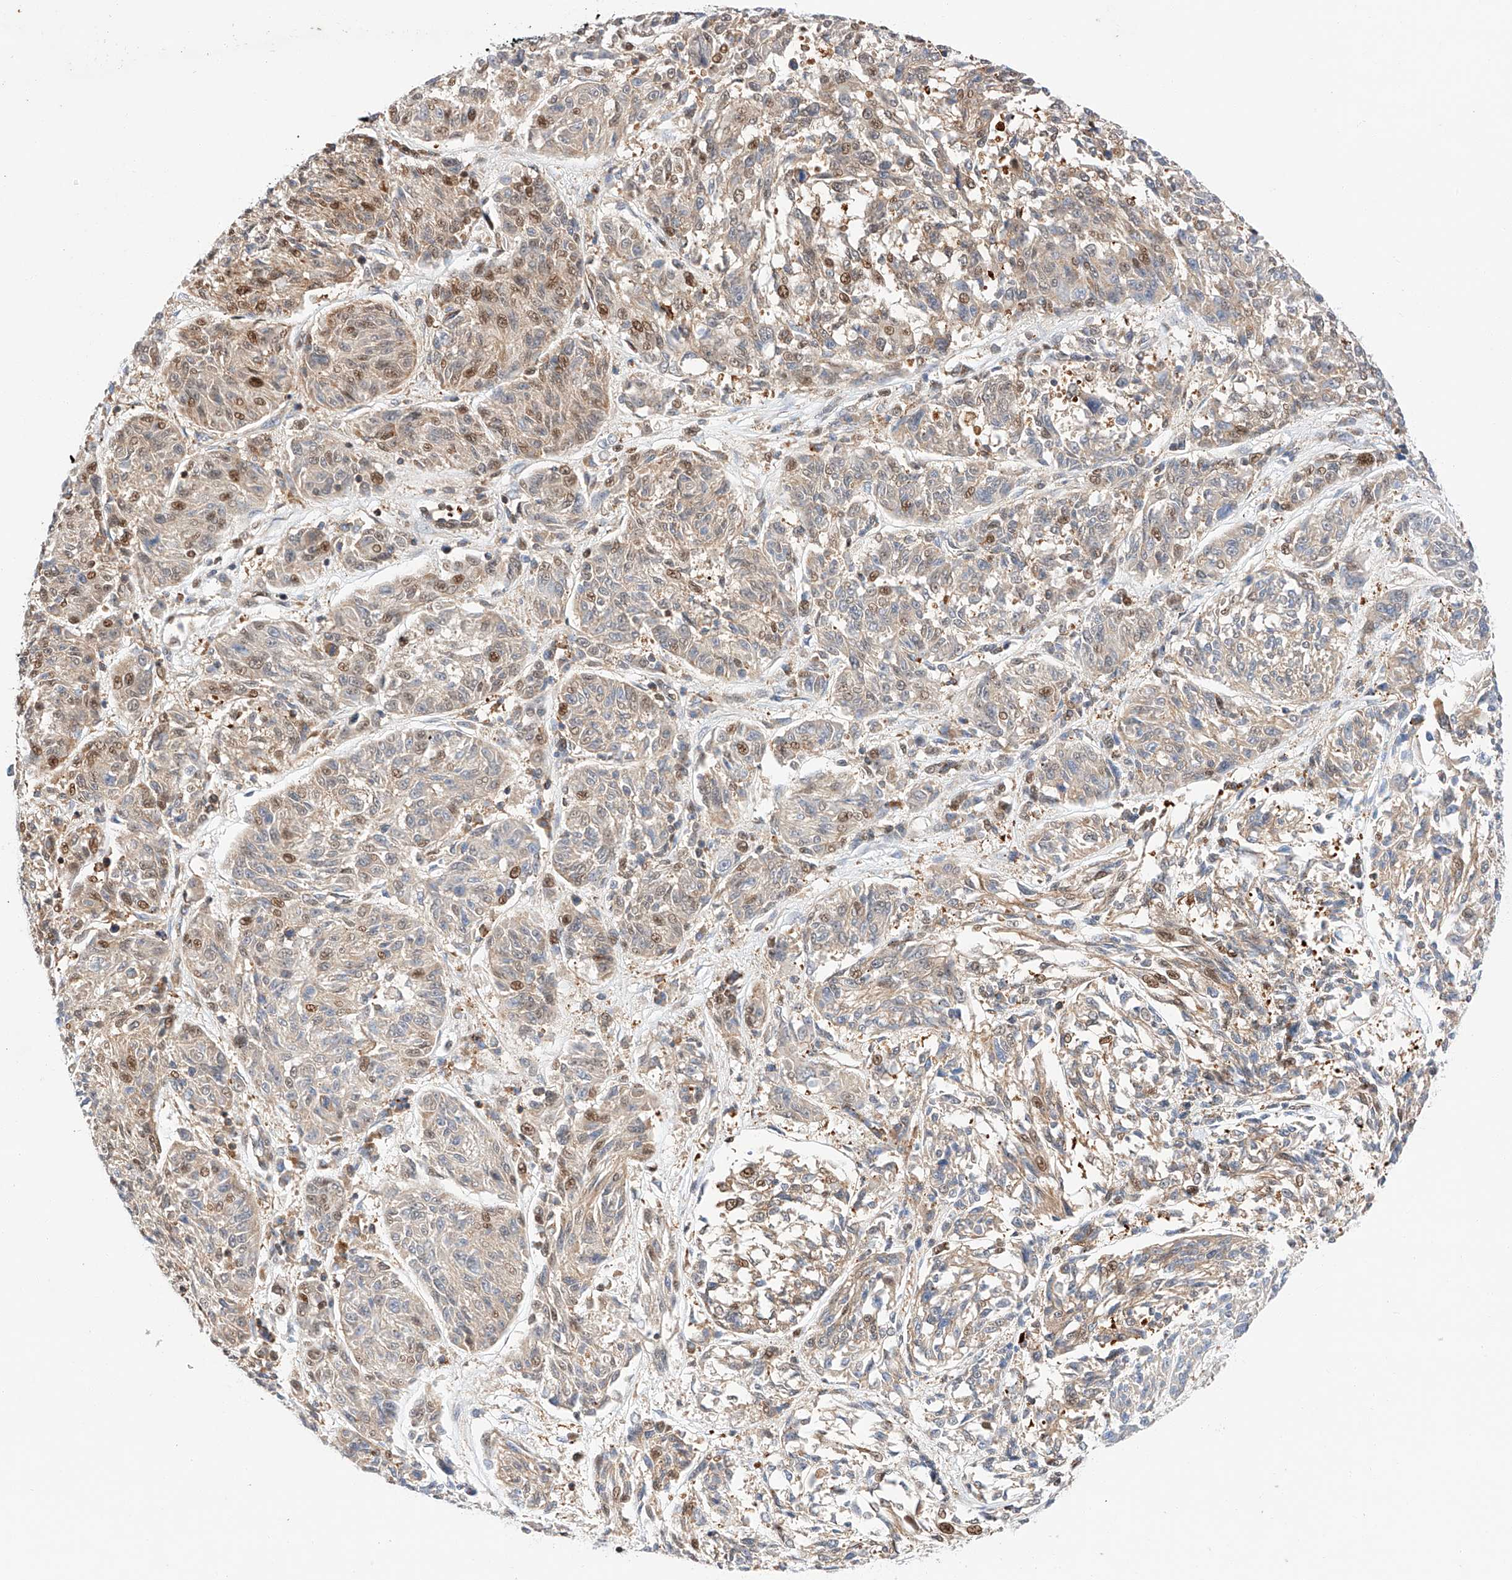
{"staining": {"intensity": "moderate", "quantity": "<25%", "location": "nuclear"}, "tissue": "melanoma", "cell_type": "Tumor cells", "image_type": "cancer", "snomed": [{"axis": "morphology", "description": "Malignant melanoma, NOS"}, {"axis": "topography", "description": "Skin"}], "caption": "Malignant melanoma stained with DAB (3,3'-diaminobenzidine) immunohistochemistry (IHC) reveals low levels of moderate nuclear positivity in approximately <25% of tumor cells.", "gene": "HDAC9", "patient": {"sex": "male", "age": 53}}